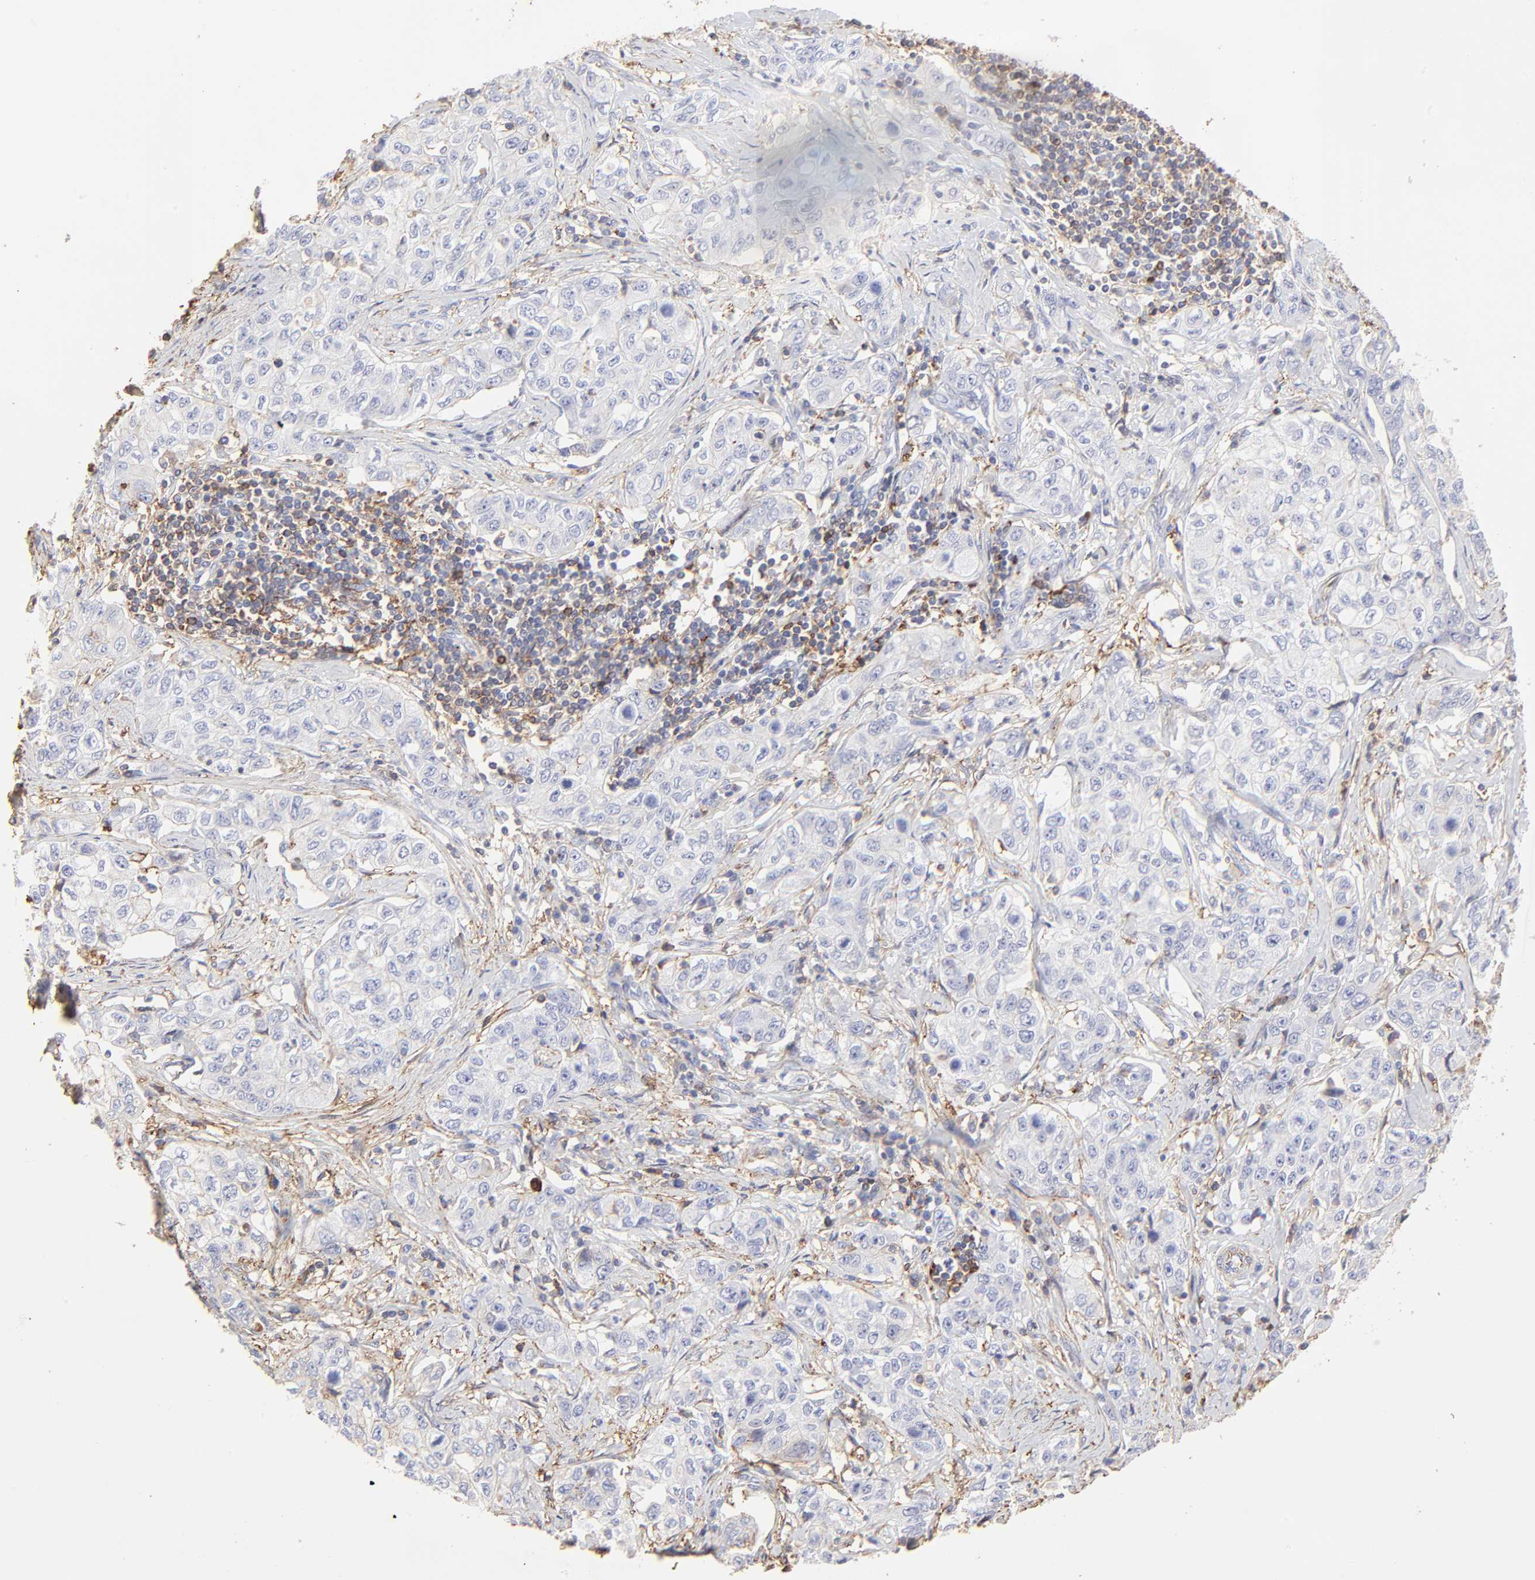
{"staining": {"intensity": "negative", "quantity": "none", "location": "none"}, "tissue": "stomach cancer", "cell_type": "Tumor cells", "image_type": "cancer", "snomed": [{"axis": "morphology", "description": "Adenocarcinoma, NOS"}, {"axis": "topography", "description": "Stomach"}], "caption": "This micrograph is of stomach cancer stained with immunohistochemistry (IHC) to label a protein in brown with the nuclei are counter-stained blue. There is no expression in tumor cells.", "gene": "ANXA6", "patient": {"sex": "male", "age": 48}}